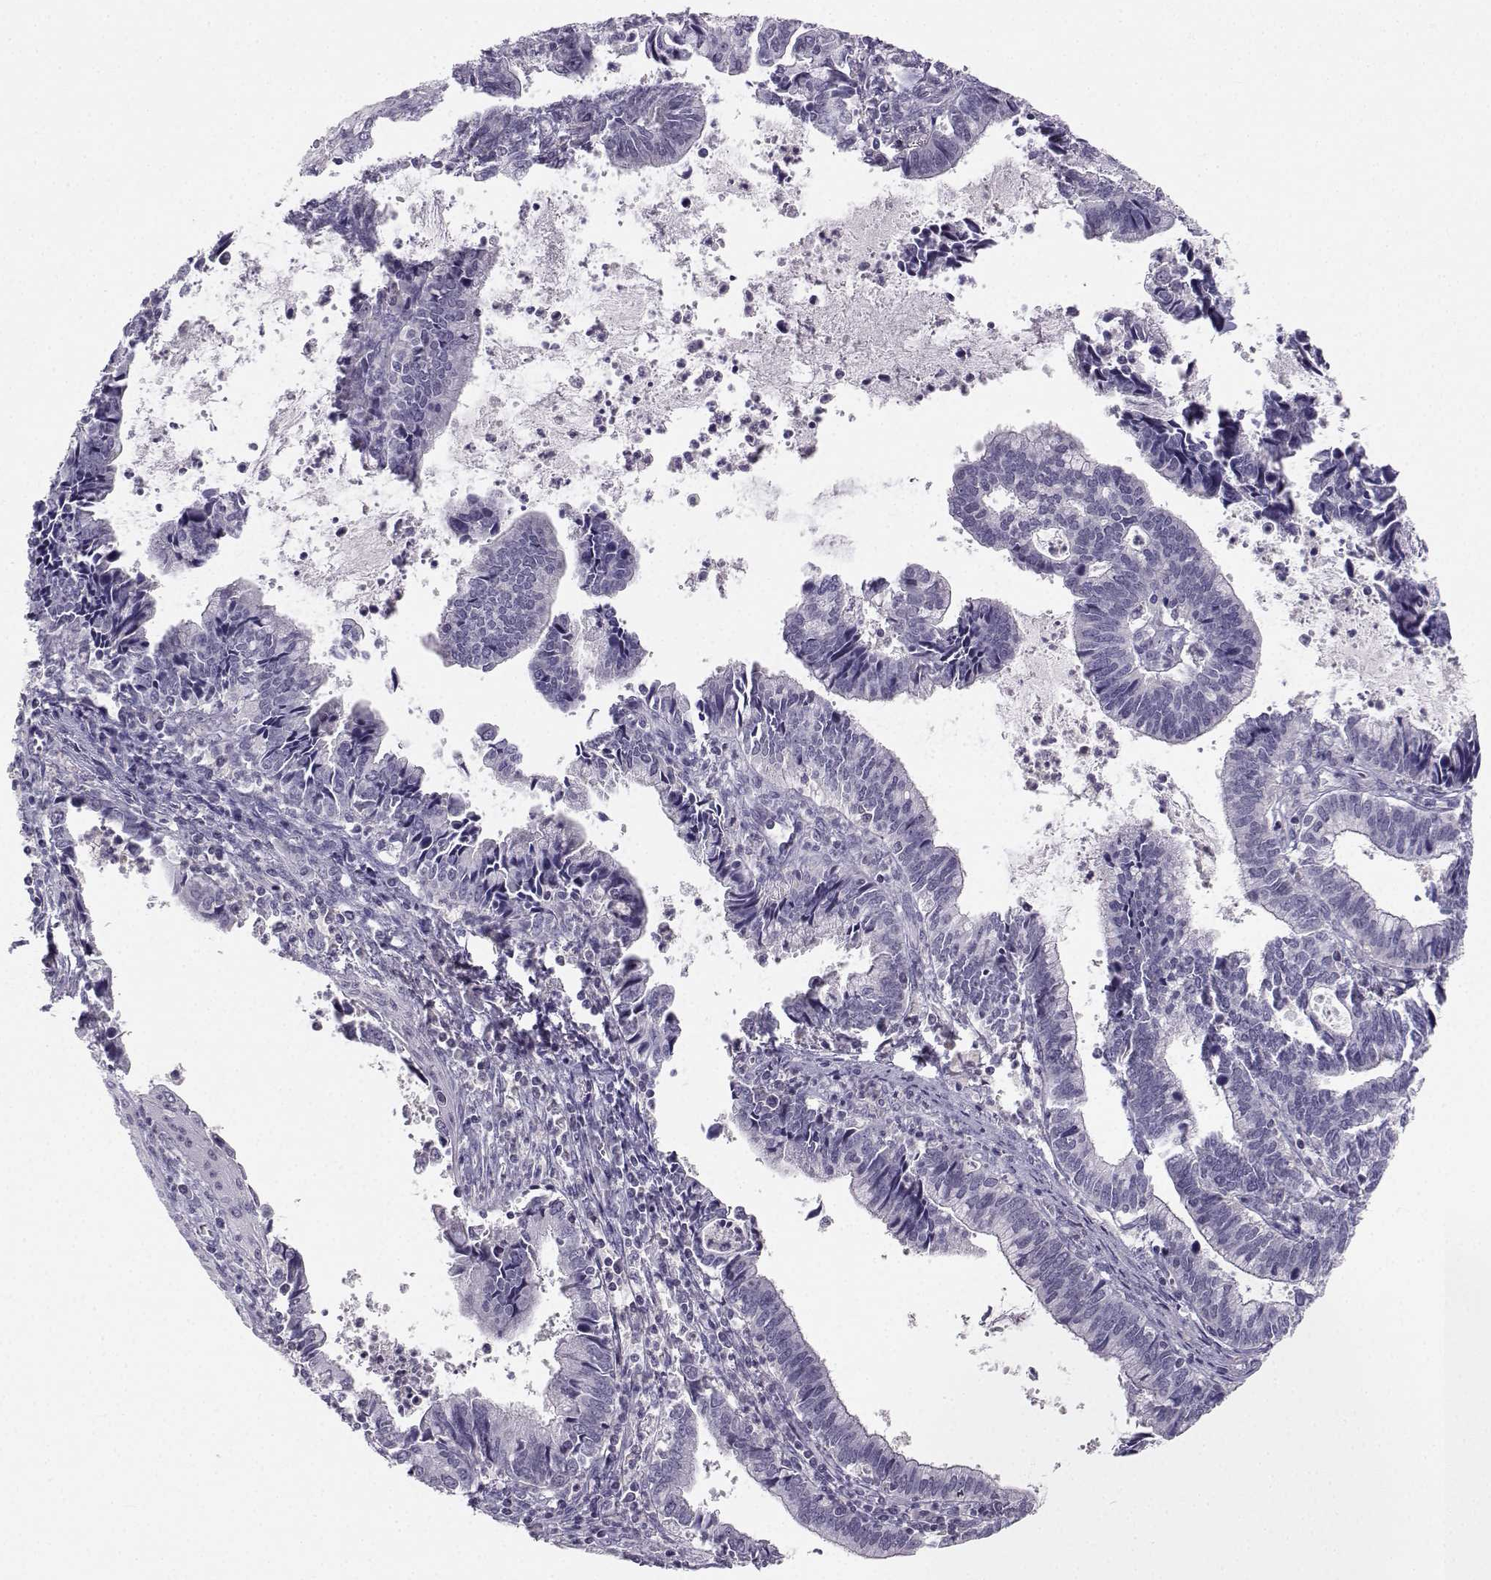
{"staining": {"intensity": "negative", "quantity": "none", "location": "none"}, "tissue": "cervical cancer", "cell_type": "Tumor cells", "image_type": "cancer", "snomed": [{"axis": "morphology", "description": "Adenocarcinoma, NOS"}, {"axis": "topography", "description": "Cervix"}], "caption": "High power microscopy image of an immunohistochemistry (IHC) photomicrograph of cervical cancer, revealing no significant expression in tumor cells.", "gene": "MROH7", "patient": {"sex": "female", "age": 42}}